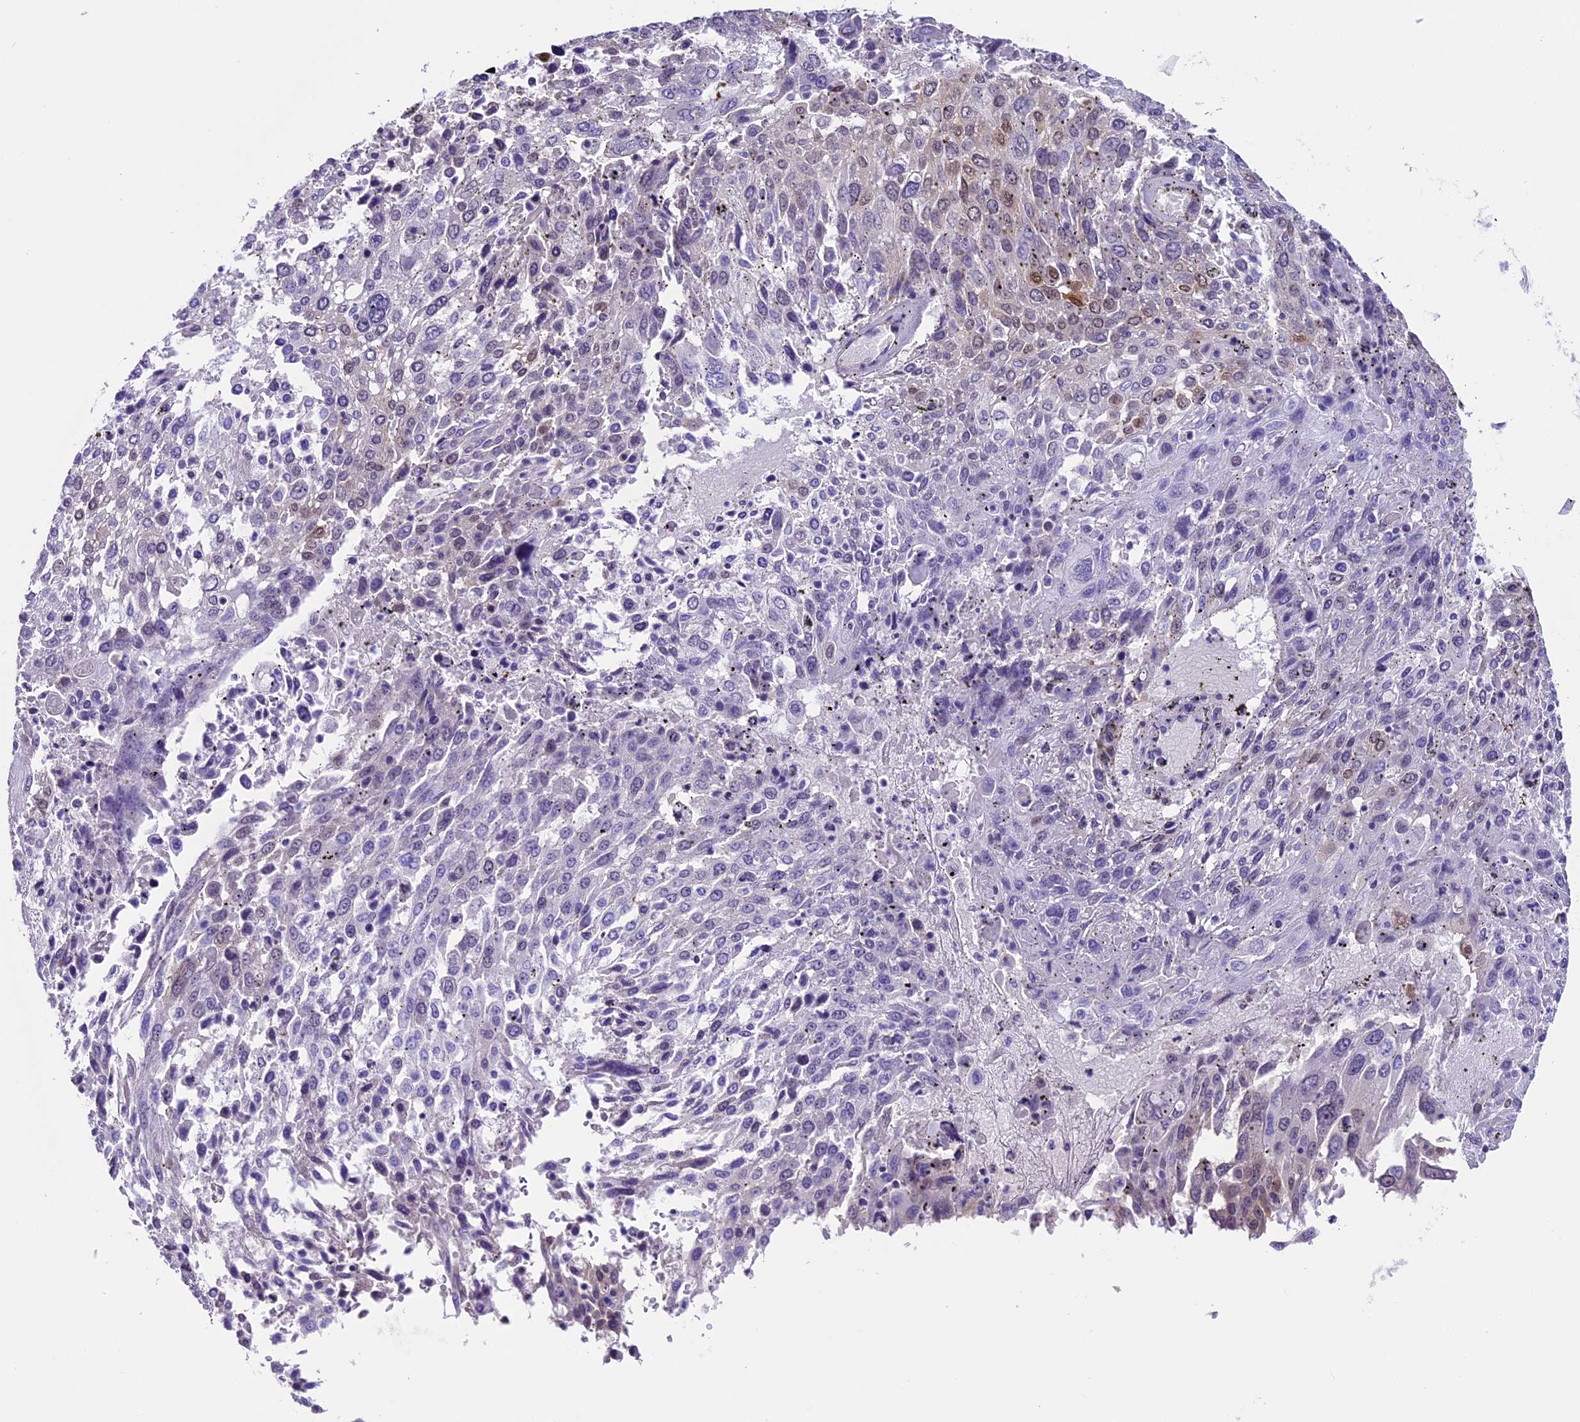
{"staining": {"intensity": "weak", "quantity": "<25%", "location": "nuclear"}, "tissue": "lung cancer", "cell_type": "Tumor cells", "image_type": "cancer", "snomed": [{"axis": "morphology", "description": "Squamous cell carcinoma, NOS"}, {"axis": "topography", "description": "Lung"}], "caption": "Squamous cell carcinoma (lung) stained for a protein using immunohistochemistry (IHC) displays no expression tumor cells.", "gene": "PRR15", "patient": {"sex": "male", "age": 65}}